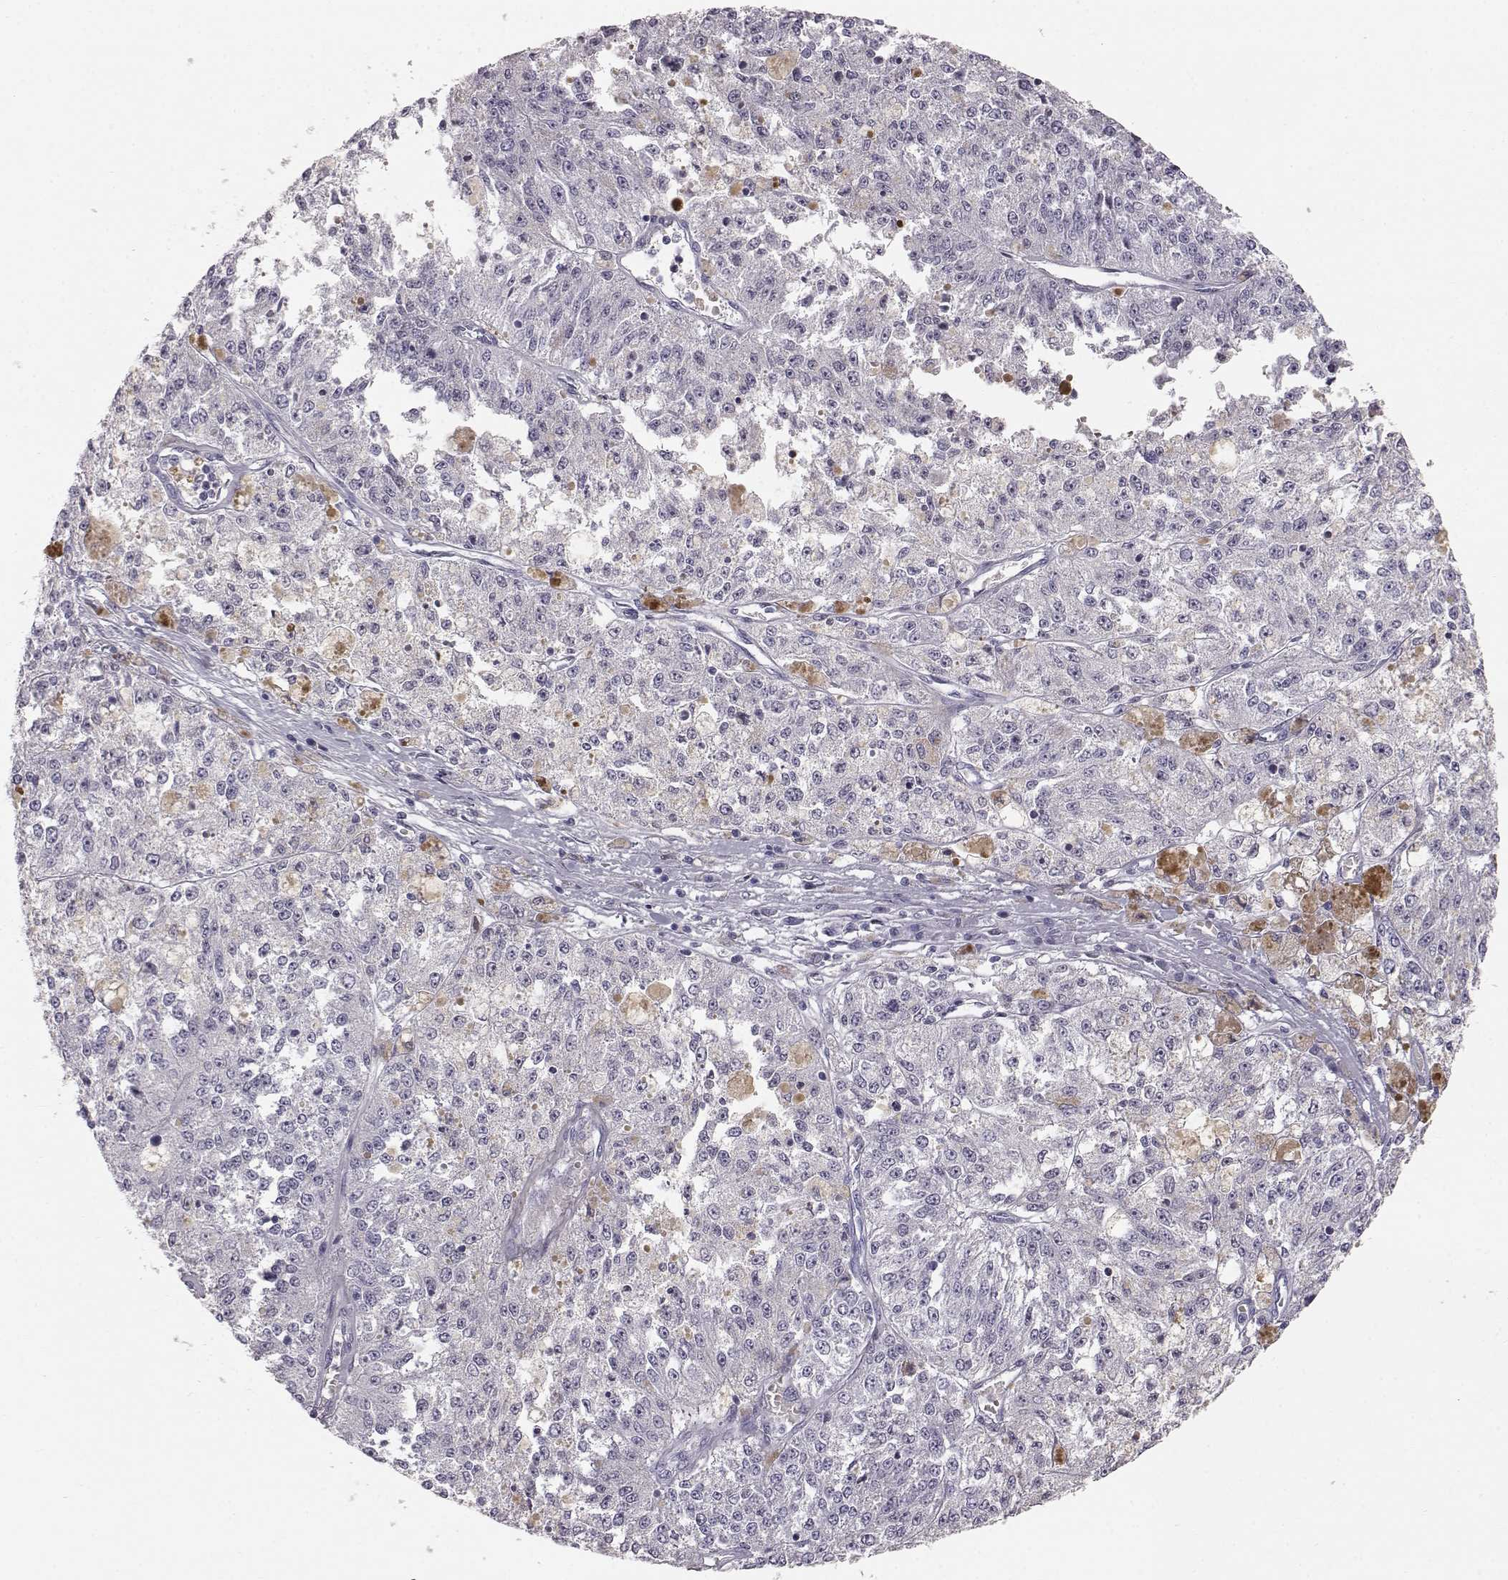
{"staining": {"intensity": "negative", "quantity": "none", "location": "none"}, "tissue": "melanoma", "cell_type": "Tumor cells", "image_type": "cancer", "snomed": [{"axis": "morphology", "description": "Malignant melanoma, Metastatic site"}, {"axis": "topography", "description": "Lymph node"}], "caption": "Malignant melanoma (metastatic site) was stained to show a protein in brown. There is no significant positivity in tumor cells. (DAB IHC visualized using brightfield microscopy, high magnification).", "gene": "KRTAP16-1", "patient": {"sex": "female", "age": 64}}